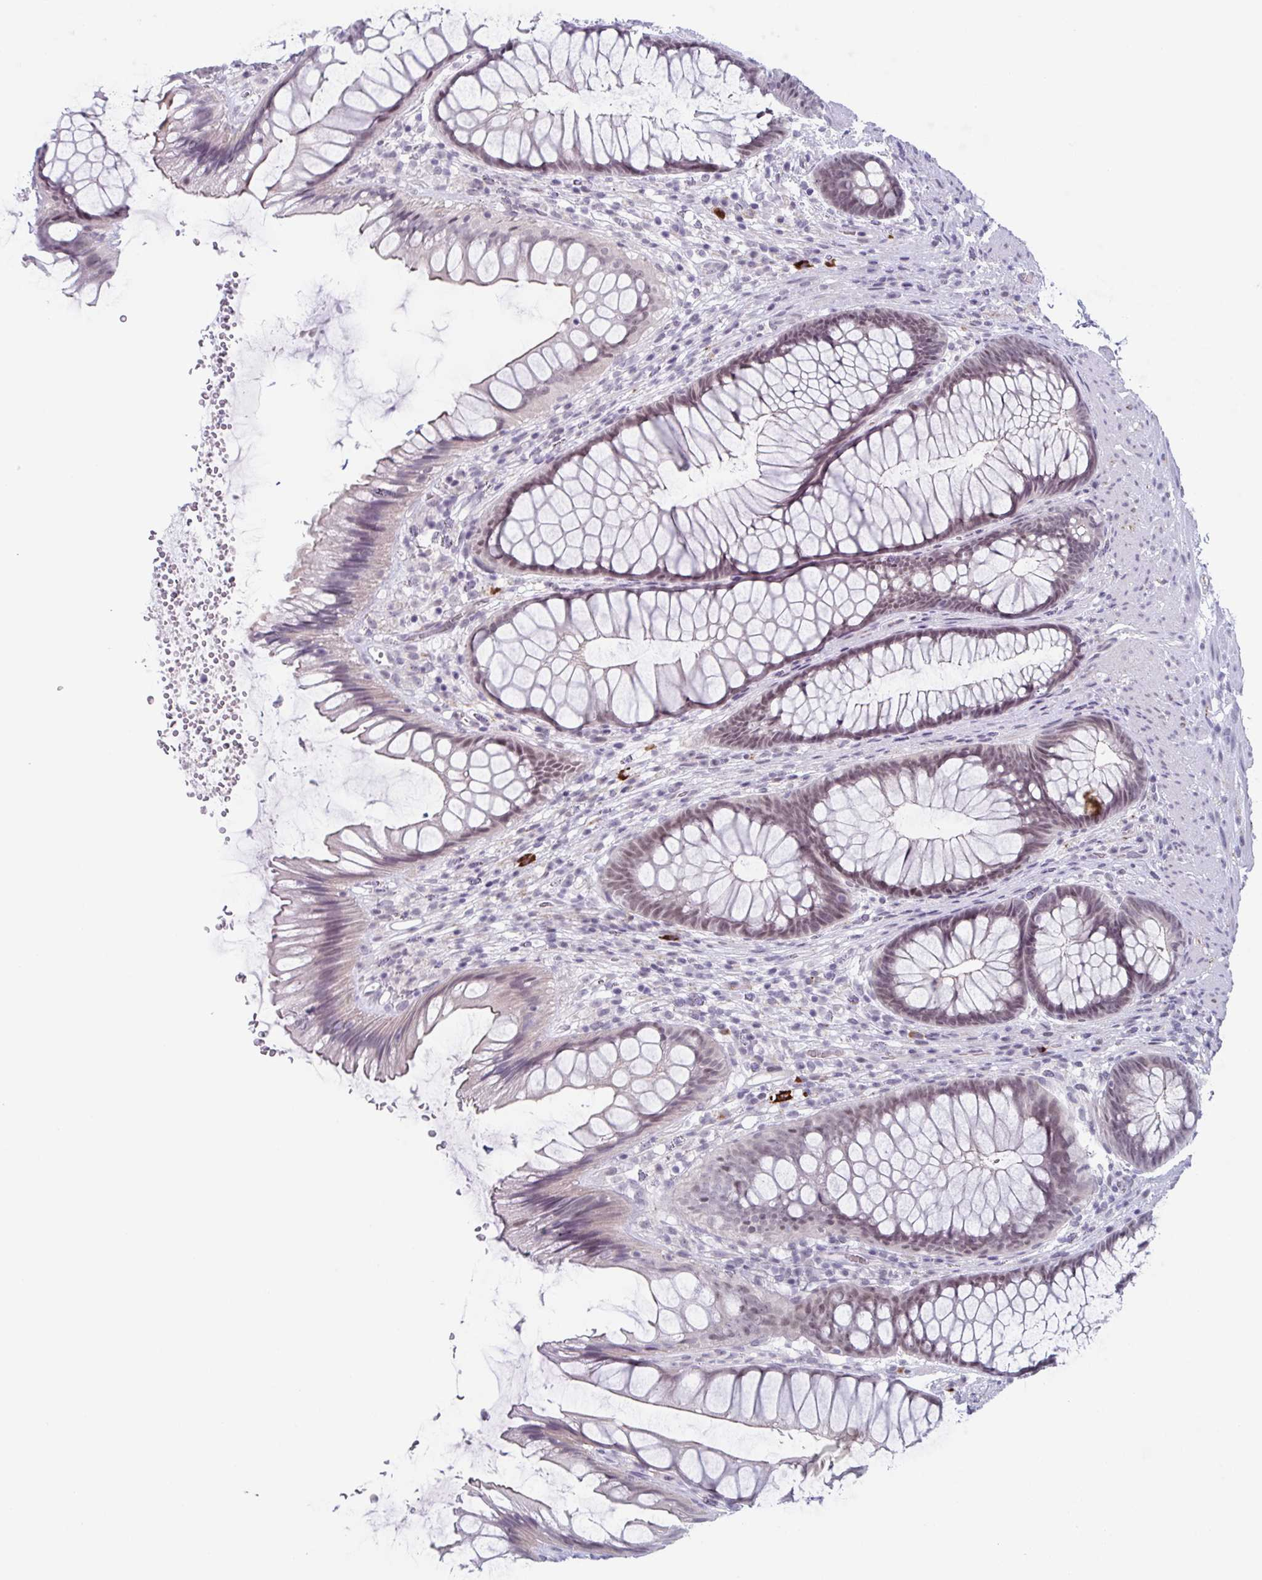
{"staining": {"intensity": "weak", "quantity": "<25%", "location": "nuclear"}, "tissue": "rectum", "cell_type": "Glandular cells", "image_type": "normal", "snomed": [{"axis": "morphology", "description": "Normal tissue, NOS"}, {"axis": "topography", "description": "Rectum"}], "caption": "The micrograph exhibits no staining of glandular cells in benign rectum.", "gene": "ZFP64", "patient": {"sex": "male", "age": 53}}